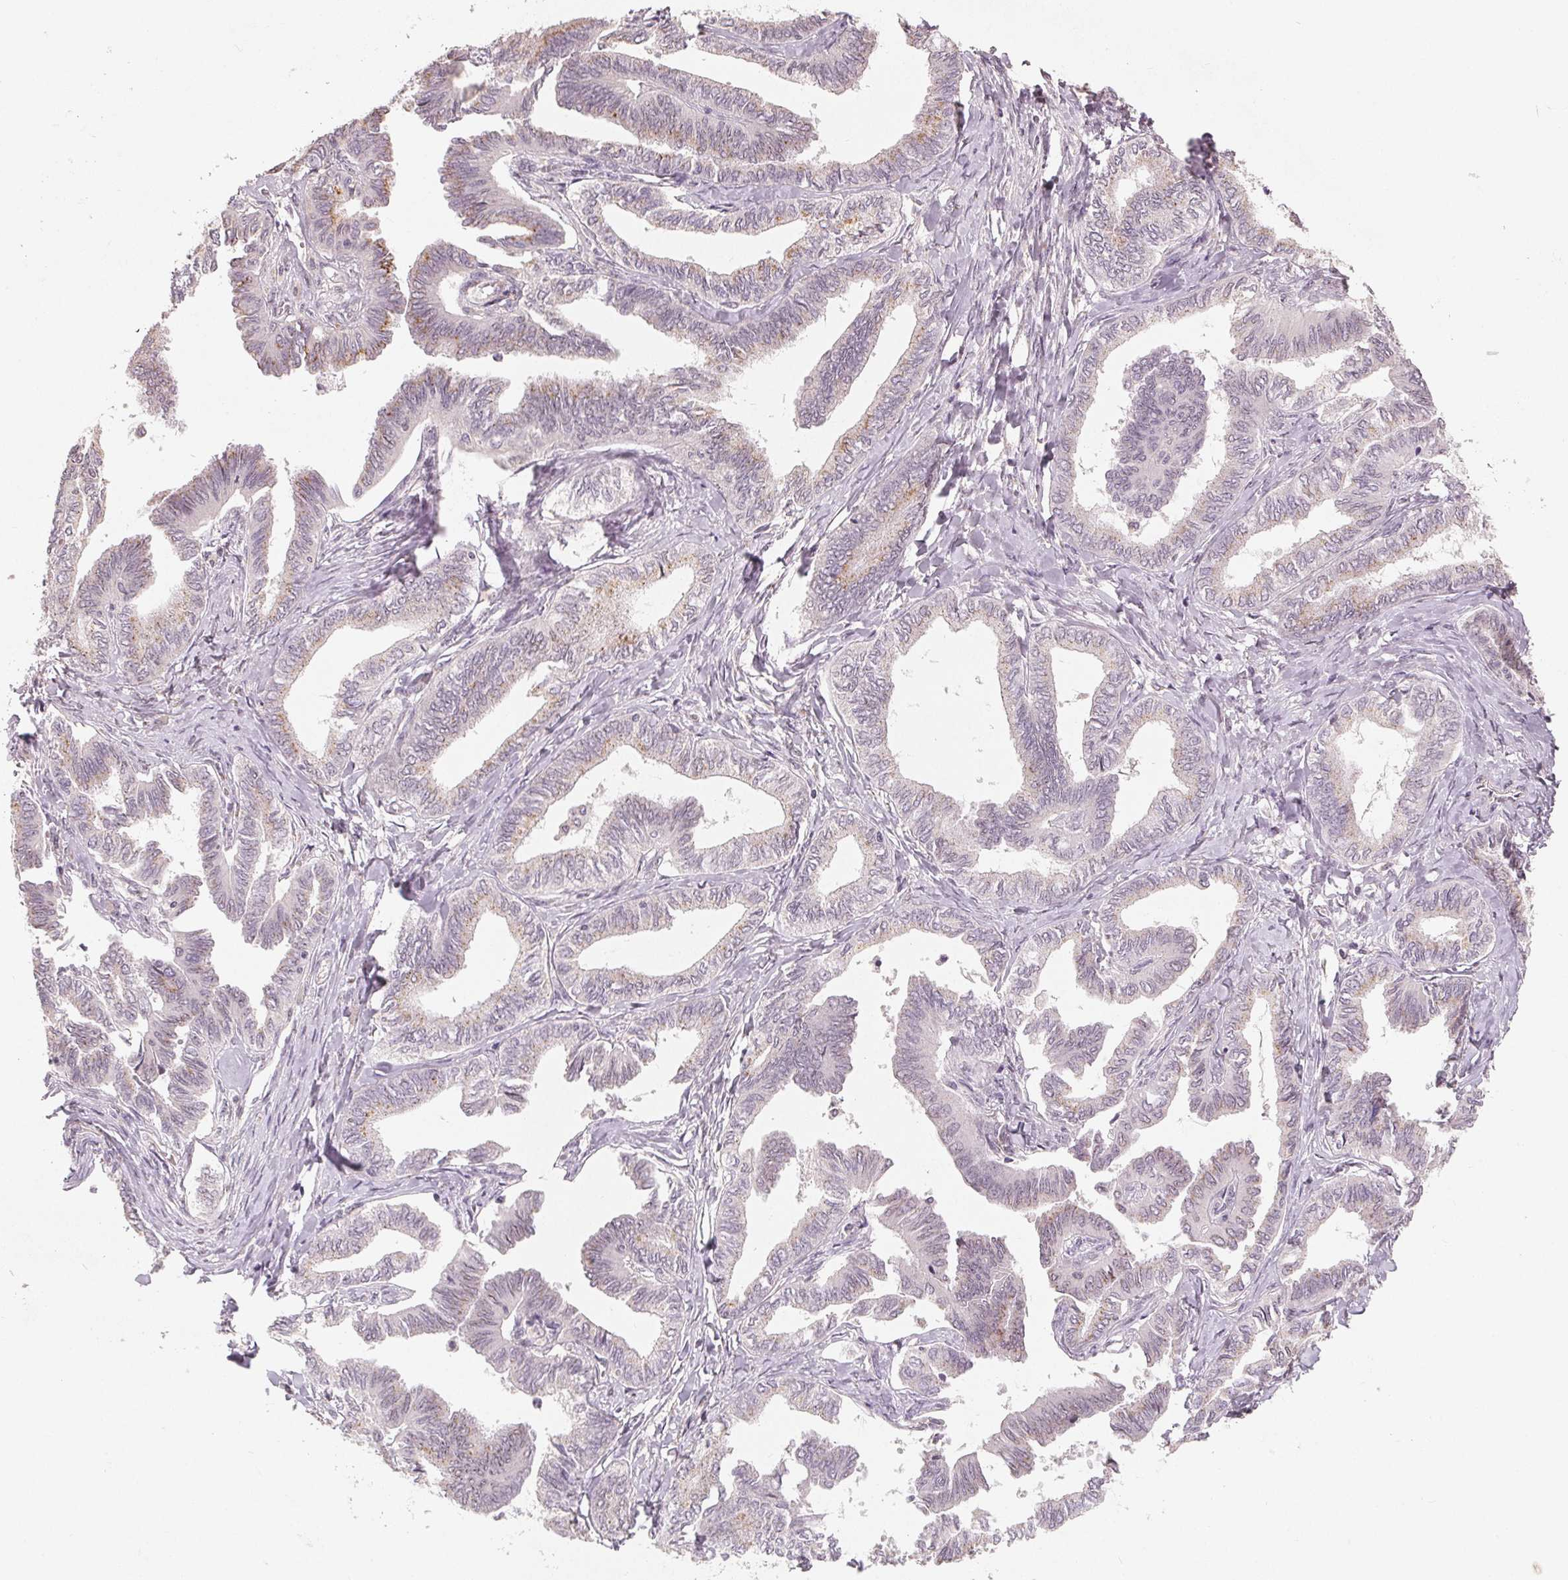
{"staining": {"intensity": "moderate", "quantity": "<25%", "location": "cytoplasmic/membranous"}, "tissue": "ovarian cancer", "cell_type": "Tumor cells", "image_type": "cancer", "snomed": [{"axis": "morphology", "description": "Carcinoma, endometroid"}, {"axis": "topography", "description": "Ovary"}], "caption": "Protein analysis of ovarian endometroid carcinoma tissue displays moderate cytoplasmic/membranous staining in about <25% of tumor cells.", "gene": "TMSB15B", "patient": {"sex": "female", "age": 70}}